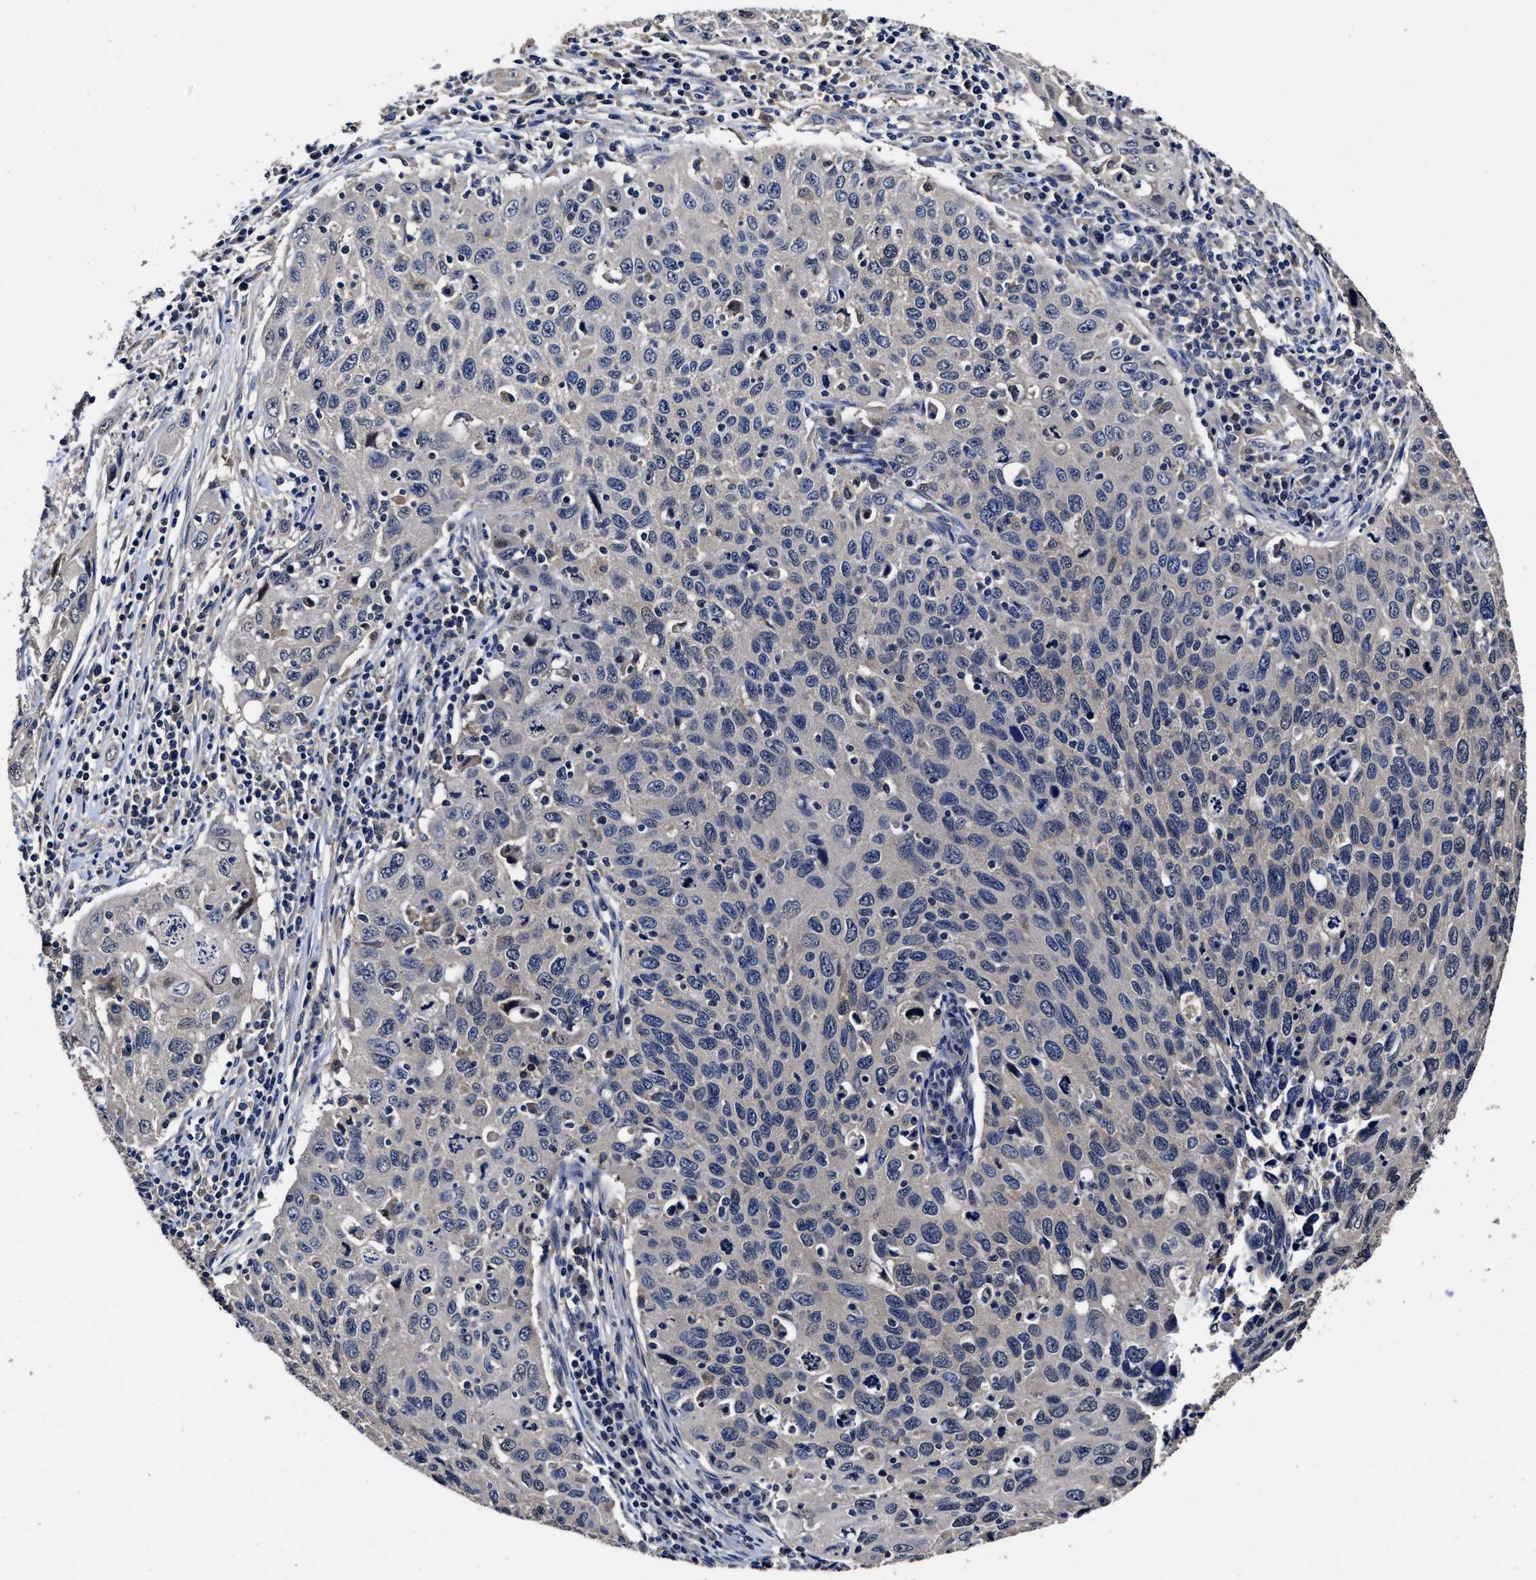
{"staining": {"intensity": "weak", "quantity": "<25%", "location": "cytoplasmic/membranous"}, "tissue": "cervical cancer", "cell_type": "Tumor cells", "image_type": "cancer", "snomed": [{"axis": "morphology", "description": "Squamous cell carcinoma, NOS"}, {"axis": "topography", "description": "Cervix"}], "caption": "Immunohistochemistry (IHC) micrograph of neoplastic tissue: human cervical squamous cell carcinoma stained with DAB shows no significant protein staining in tumor cells.", "gene": "SOCS5", "patient": {"sex": "female", "age": 53}}